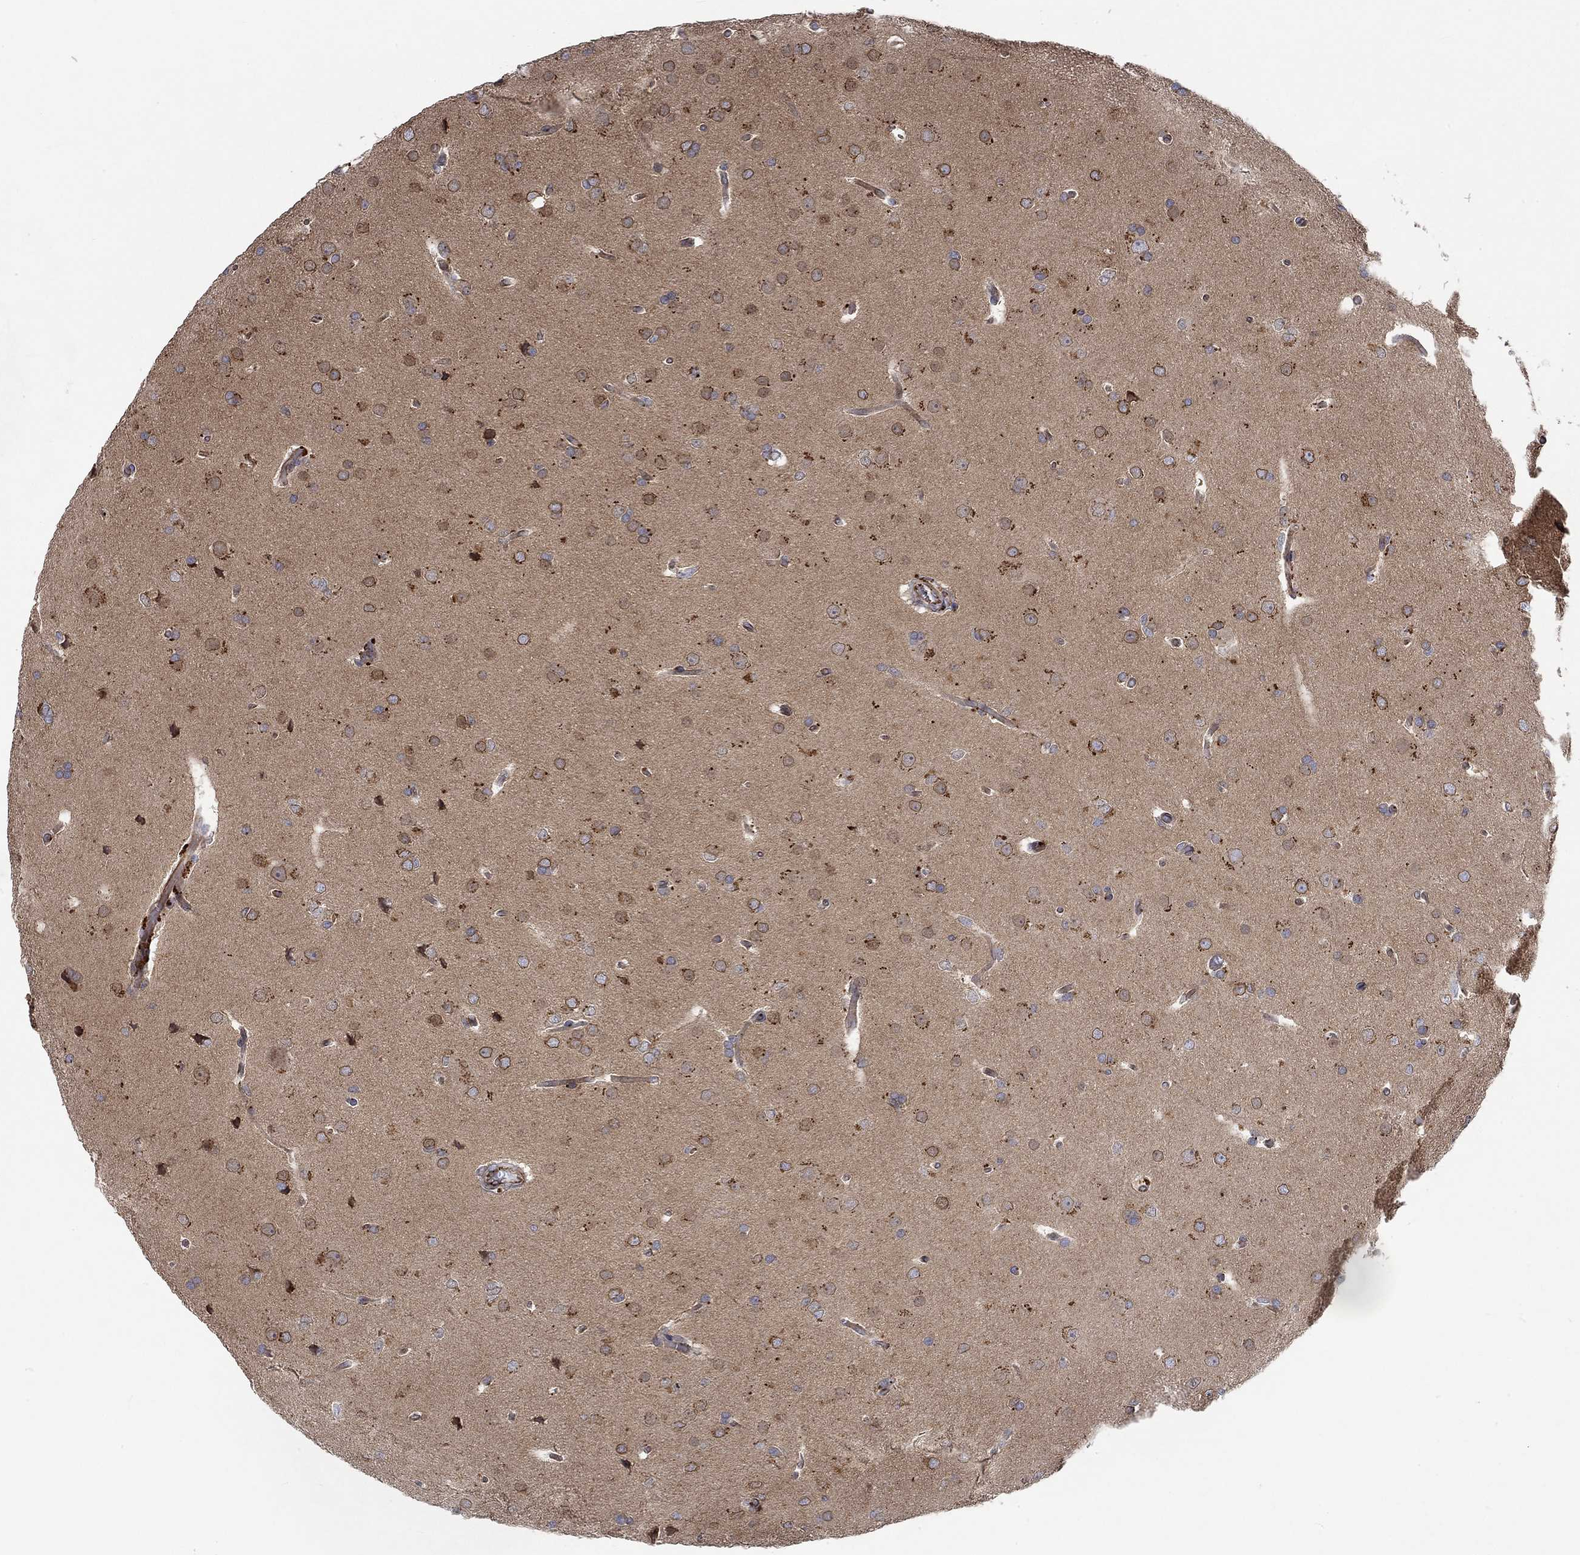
{"staining": {"intensity": "moderate", "quantity": ">75%", "location": "cytoplasmic/membranous"}, "tissue": "glioma", "cell_type": "Tumor cells", "image_type": "cancer", "snomed": [{"axis": "morphology", "description": "Glioma, malignant, Low grade"}, {"axis": "topography", "description": "Brain"}], "caption": "IHC histopathology image of neoplastic tissue: human malignant glioma (low-grade) stained using immunohistochemistry displays medium levels of moderate protein expression localized specifically in the cytoplasmic/membranous of tumor cells, appearing as a cytoplasmic/membranous brown color.", "gene": "CAMK1D", "patient": {"sex": "female", "age": 32}}